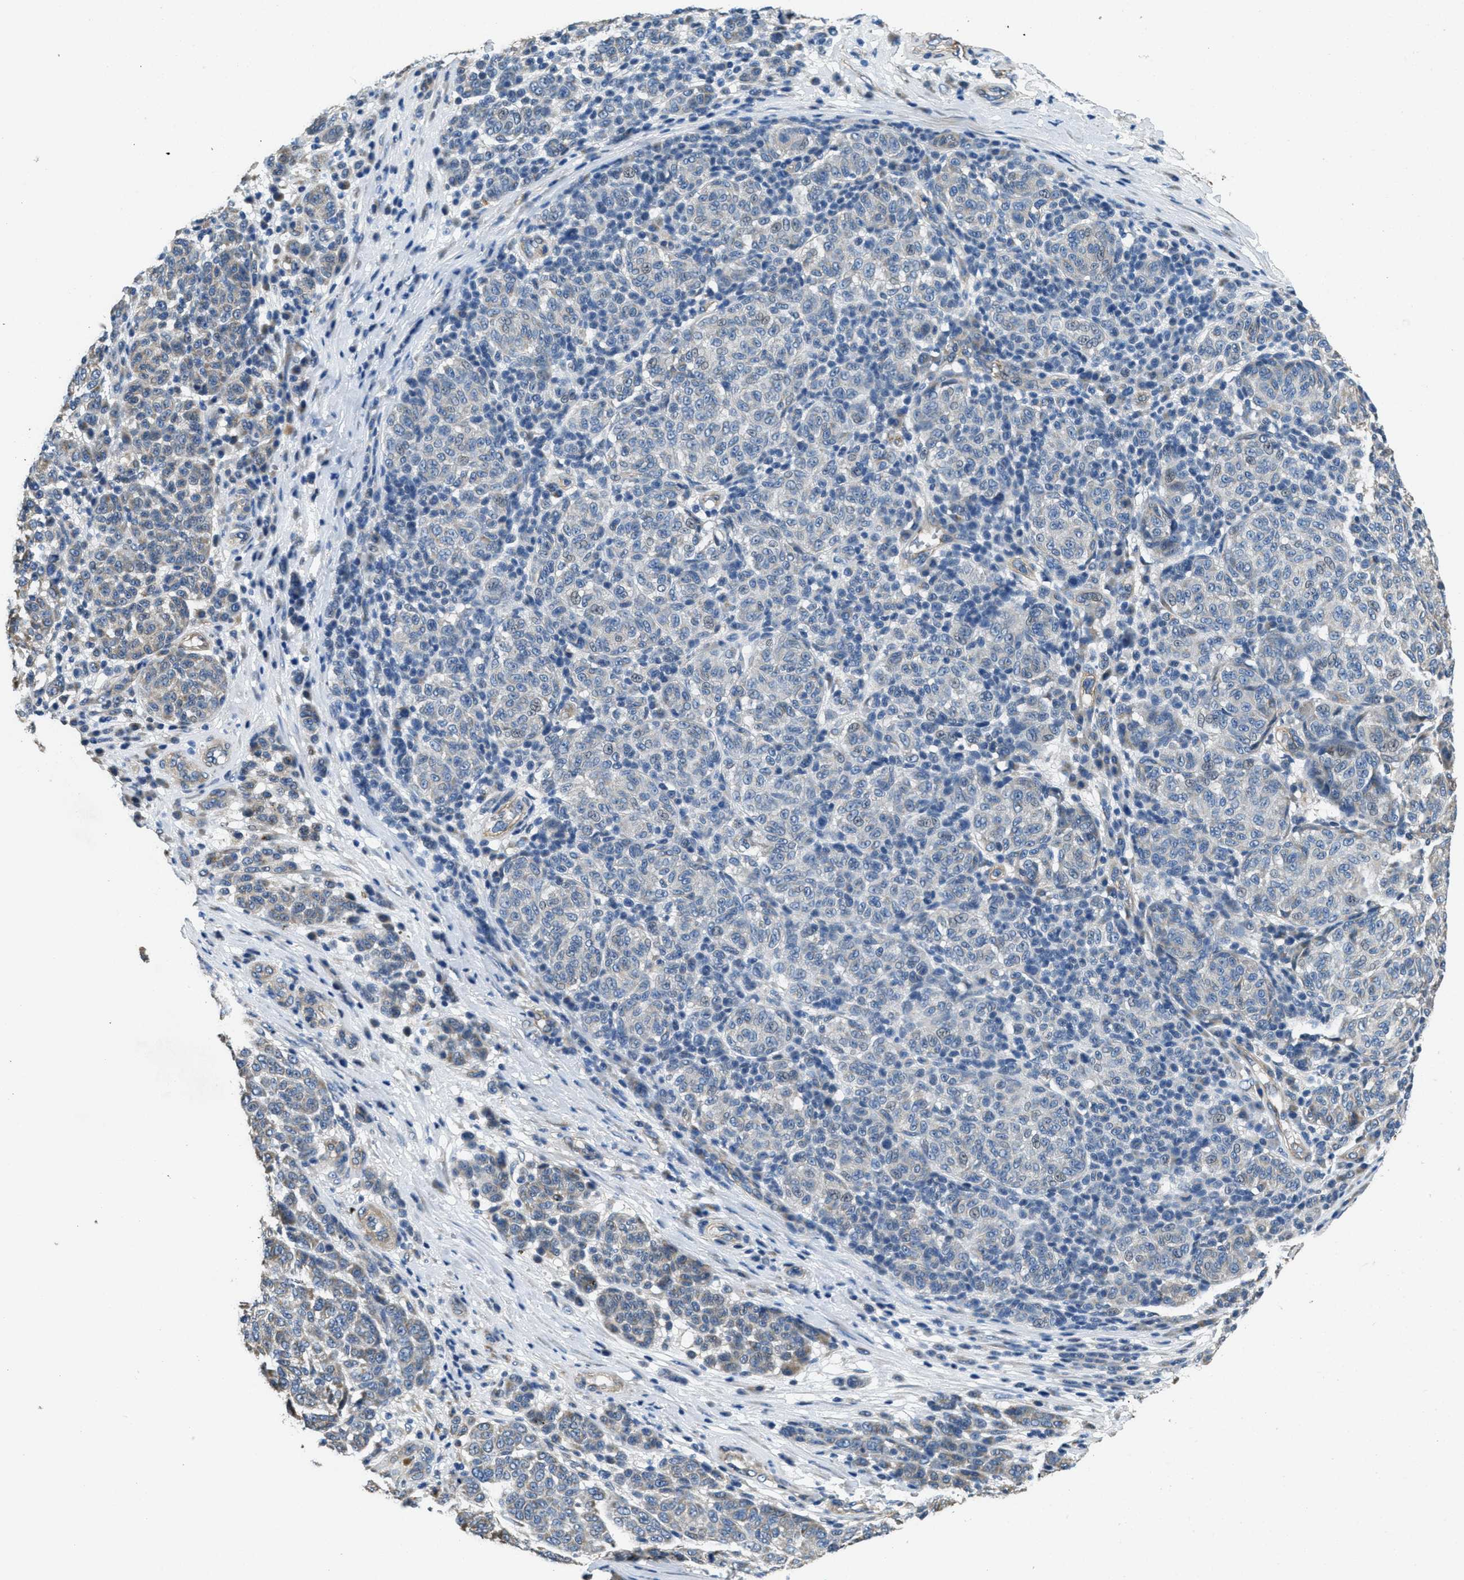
{"staining": {"intensity": "negative", "quantity": "none", "location": "none"}, "tissue": "melanoma", "cell_type": "Tumor cells", "image_type": "cancer", "snomed": [{"axis": "morphology", "description": "Malignant melanoma, NOS"}, {"axis": "topography", "description": "Skin"}], "caption": "Immunohistochemistry (IHC) image of human melanoma stained for a protein (brown), which reveals no positivity in tumor cells.", "gene": "TOMM70", "patient": {"sex": "male", "age": 59}}